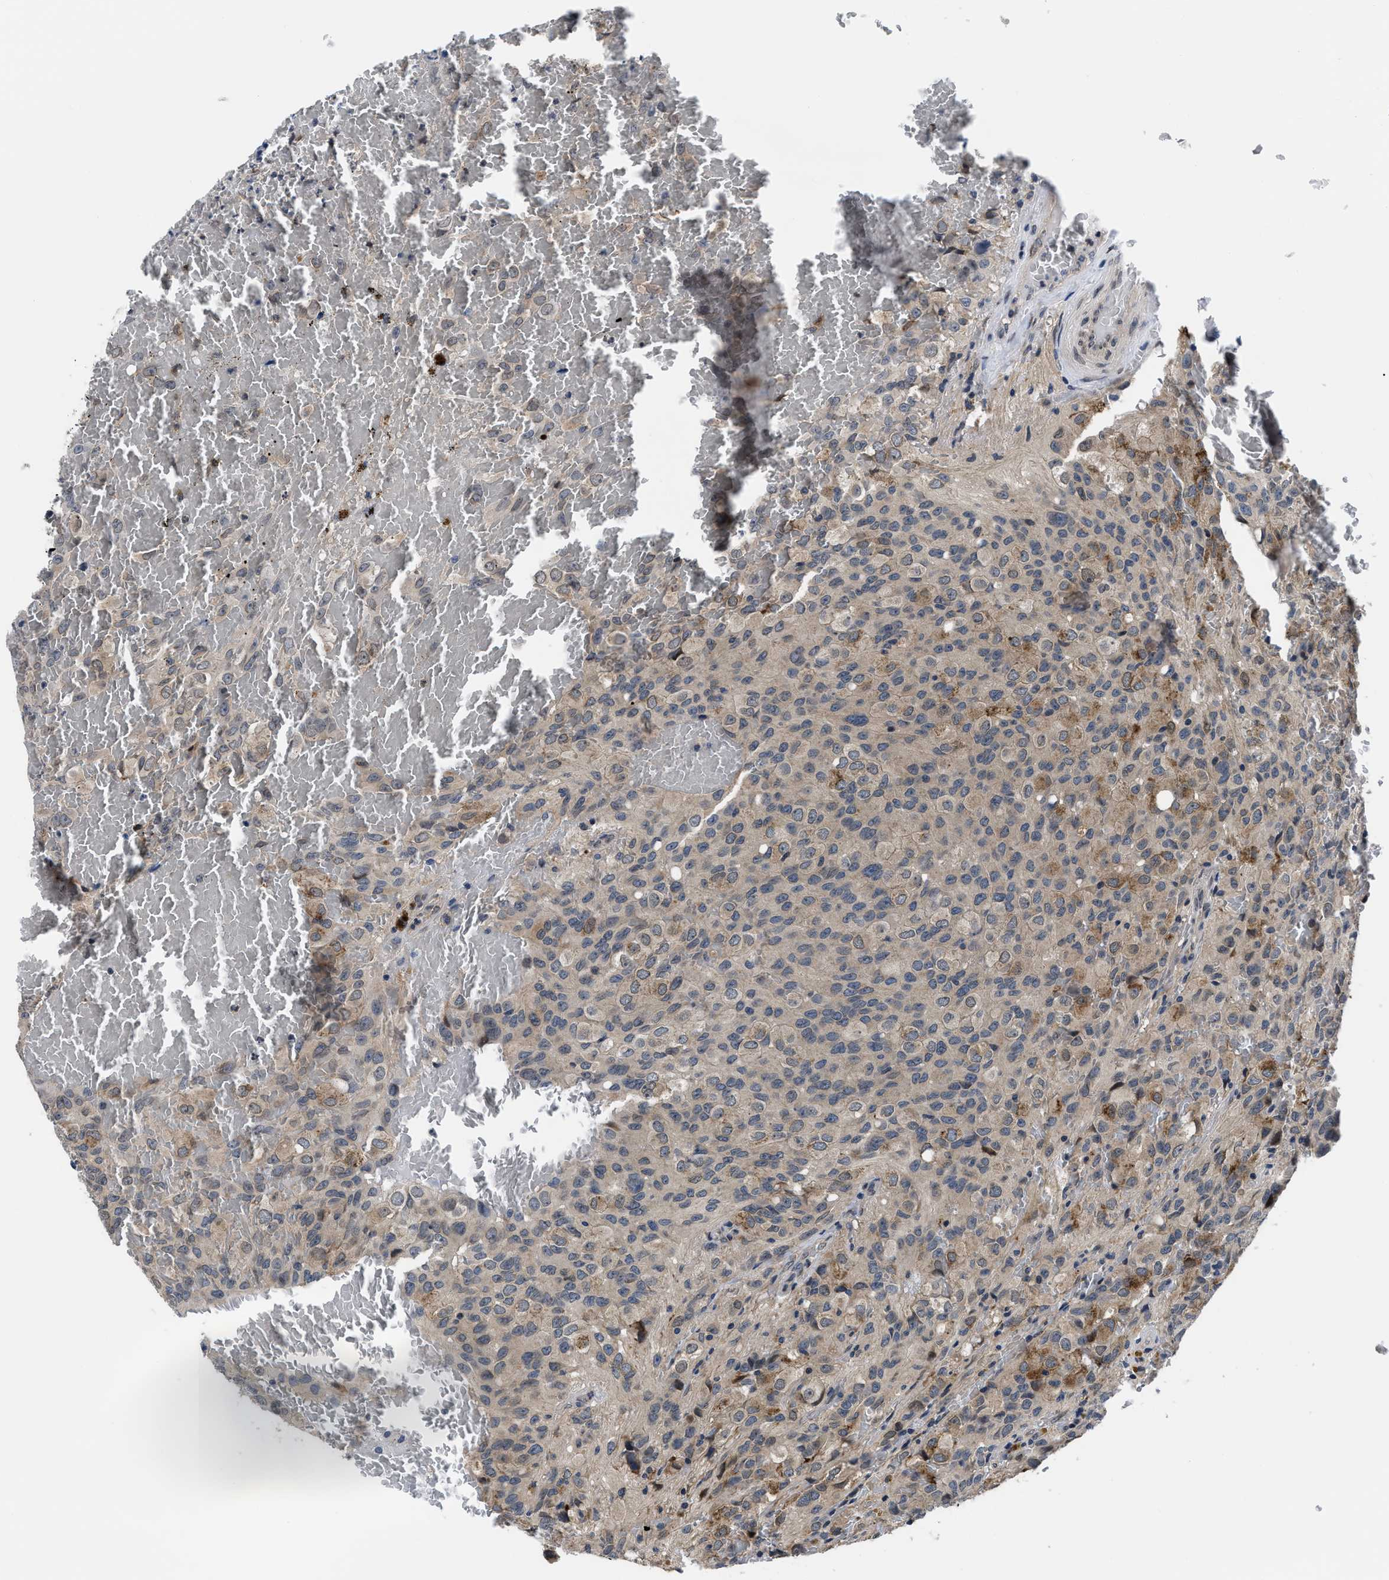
{"staining": {"intensity": "moderate", "quantity": "<25%", "location": "cytoplasmic/membranous"}, "tissue": "glioma", "cell_type": "Tumor cells", "image_type": "cancer", "snomed": [{"axis": "morphology", "description": "Glioma, malignant, High grade"}, {"axis": "topography", "description": "Brain"}], "caption": "There is low levels of moderate cytoplasmic/membranous expression in tumor cells of glioma, as demonstrated by immunohistochemical staining (brown color).", "gene": "SNX10", "patient": {"sex": "male", "age": 32}}